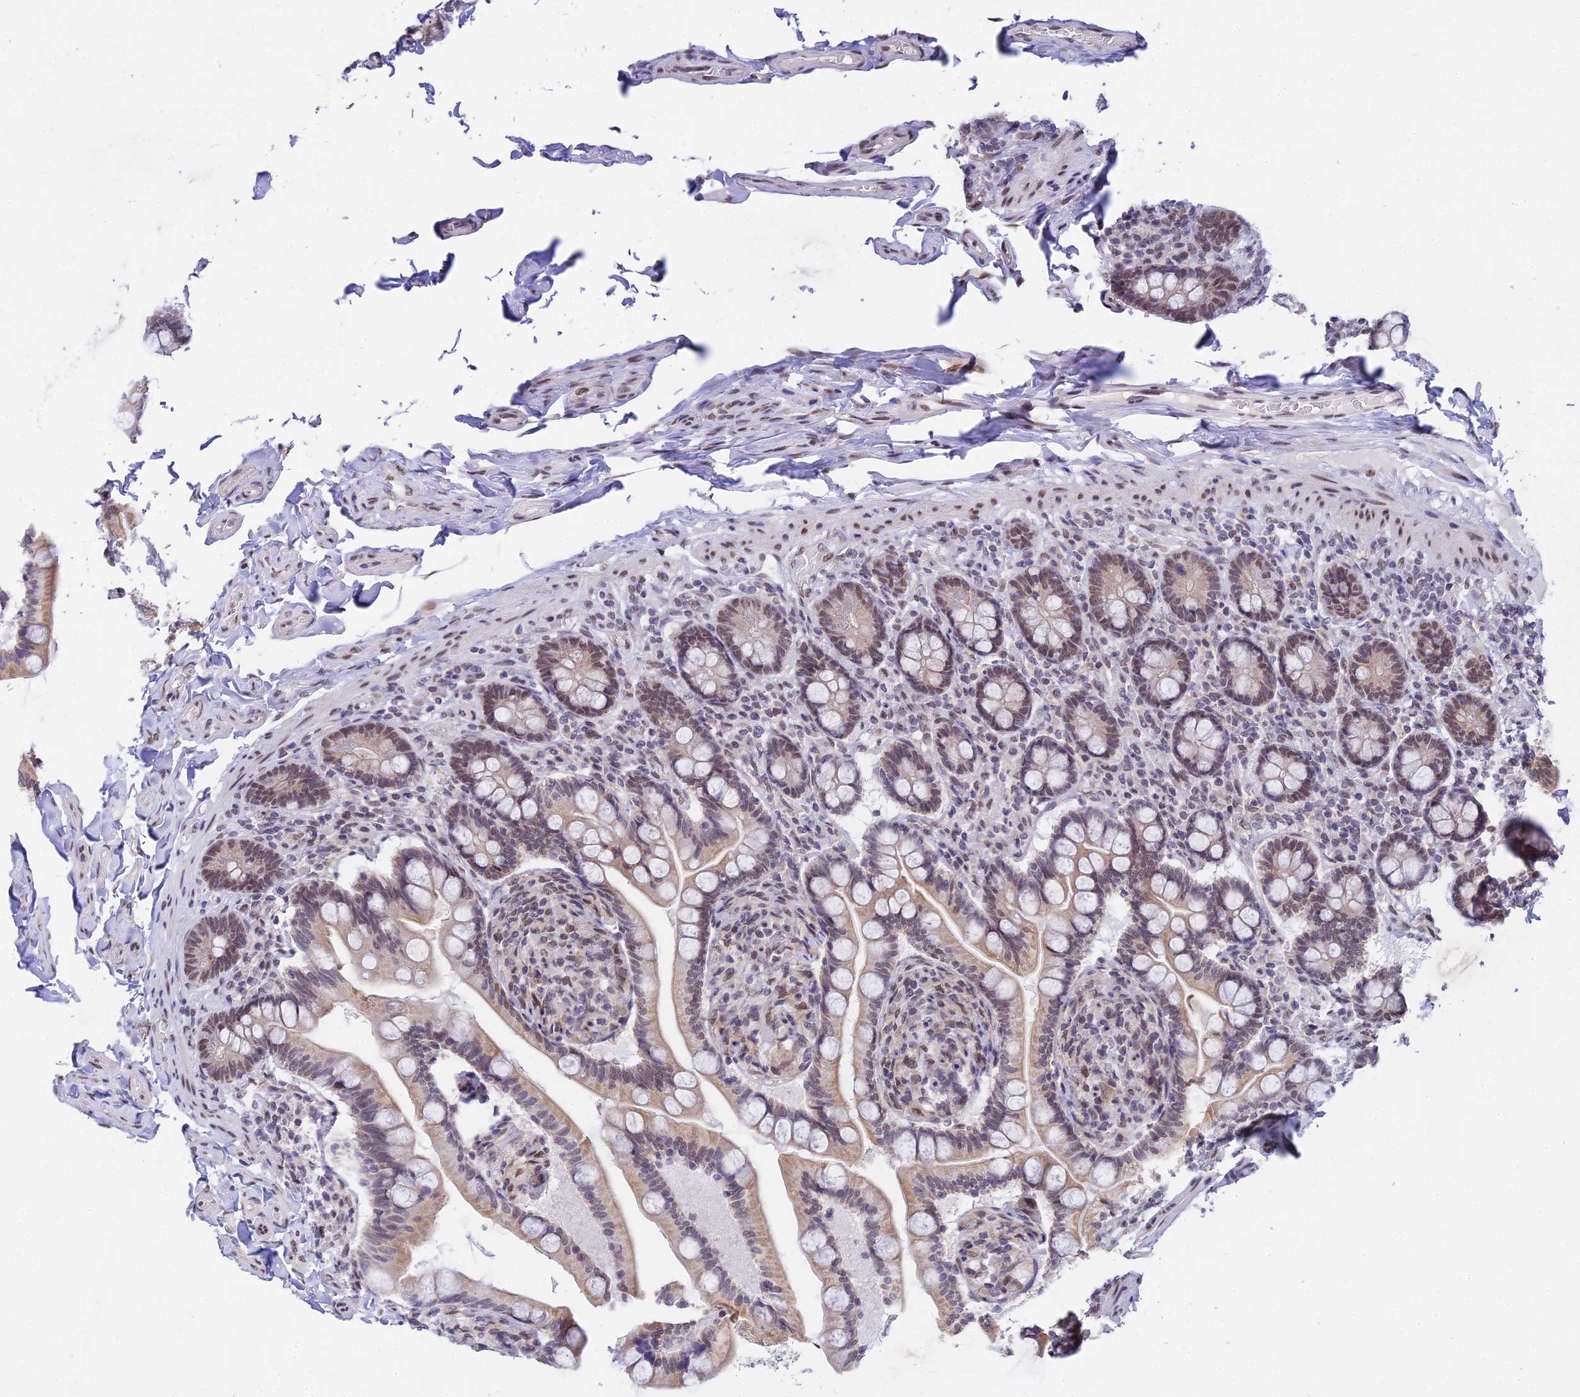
{"staining": {"intensity": "moderate", "quantity": ">75%", "location": "cytoplasmic/membranous,nuclear"}, "tissue": "small intestine", "cell_type": "Glandular cells", "image_type": "normal", "snomed": [{"axis": "morphology", "description": "Normal tissue, NOS"}, {"axis": "topography", "description": "Small intestine"}], "caption": "Small intestine stained with DAB immunohistochemistry reveals medium levels of moderate cytoplasmic/membranous,nuclear expression in approximately >75% of glandular cells. (brown staining indicates protein expression, while blue staining denotes nuclei).", "gene": "C2orf49", "patient": {"sex": "female", "age": 64}}